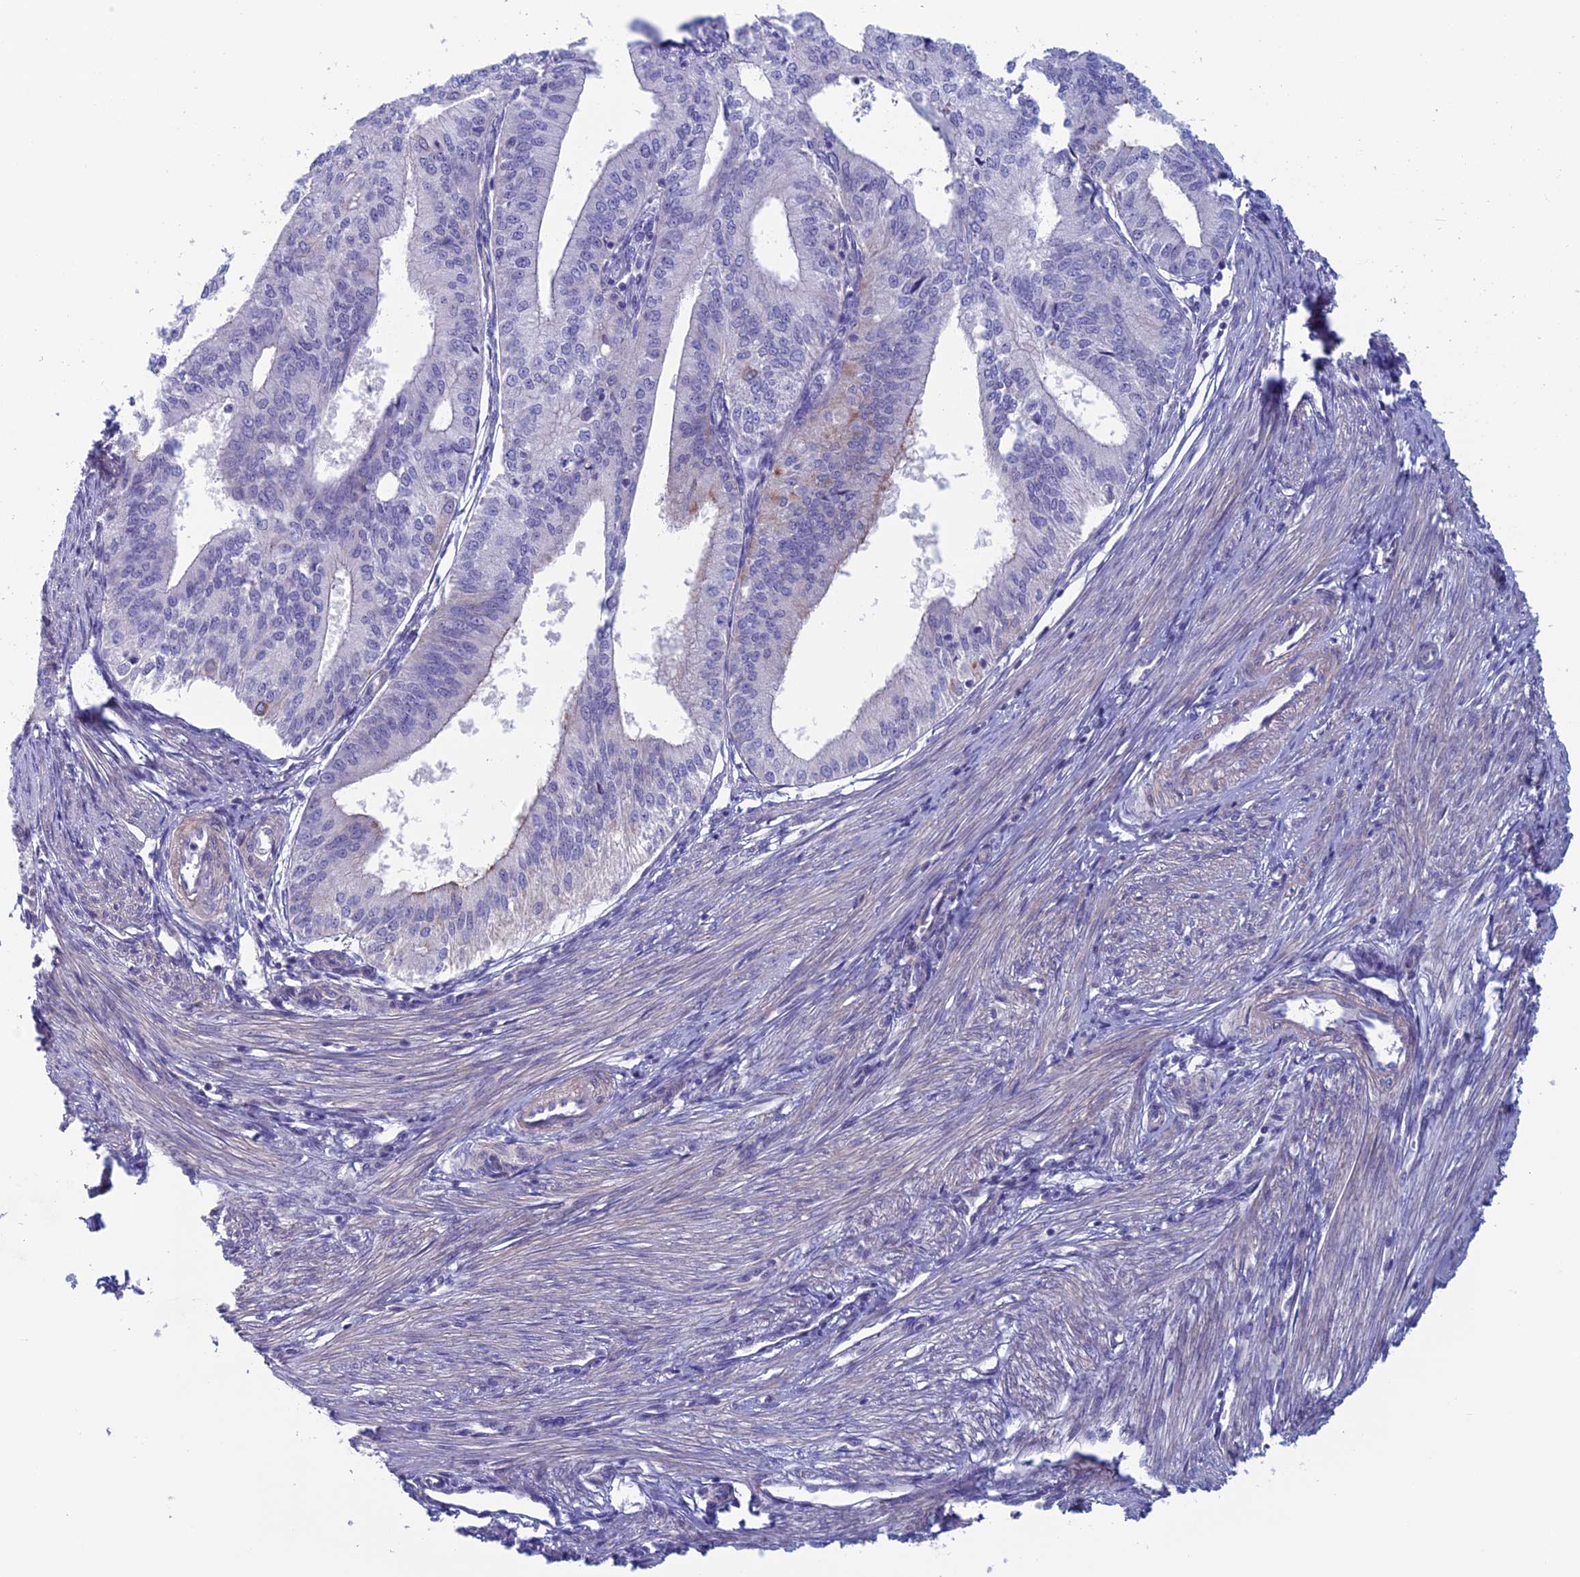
{"staining": {"intensity": "negative", "quantity": "none", "location": "none"}, "tissue": "endometrial cancer", "cell_type": "Tumor cells", "image_type": "cancer", "snomed": [{"axis": "morphology", "description": "Adenocarcinoma, NOS"}, {"axis": "topography", "description": "Endometrium"}], "caption": "The photomicrograph demonstrates no staining of tumor cells in endometrial cancer (adenocarcinoma).", "gene": "CNOT6L", "patient": {"sex": "female", "age": 50}}